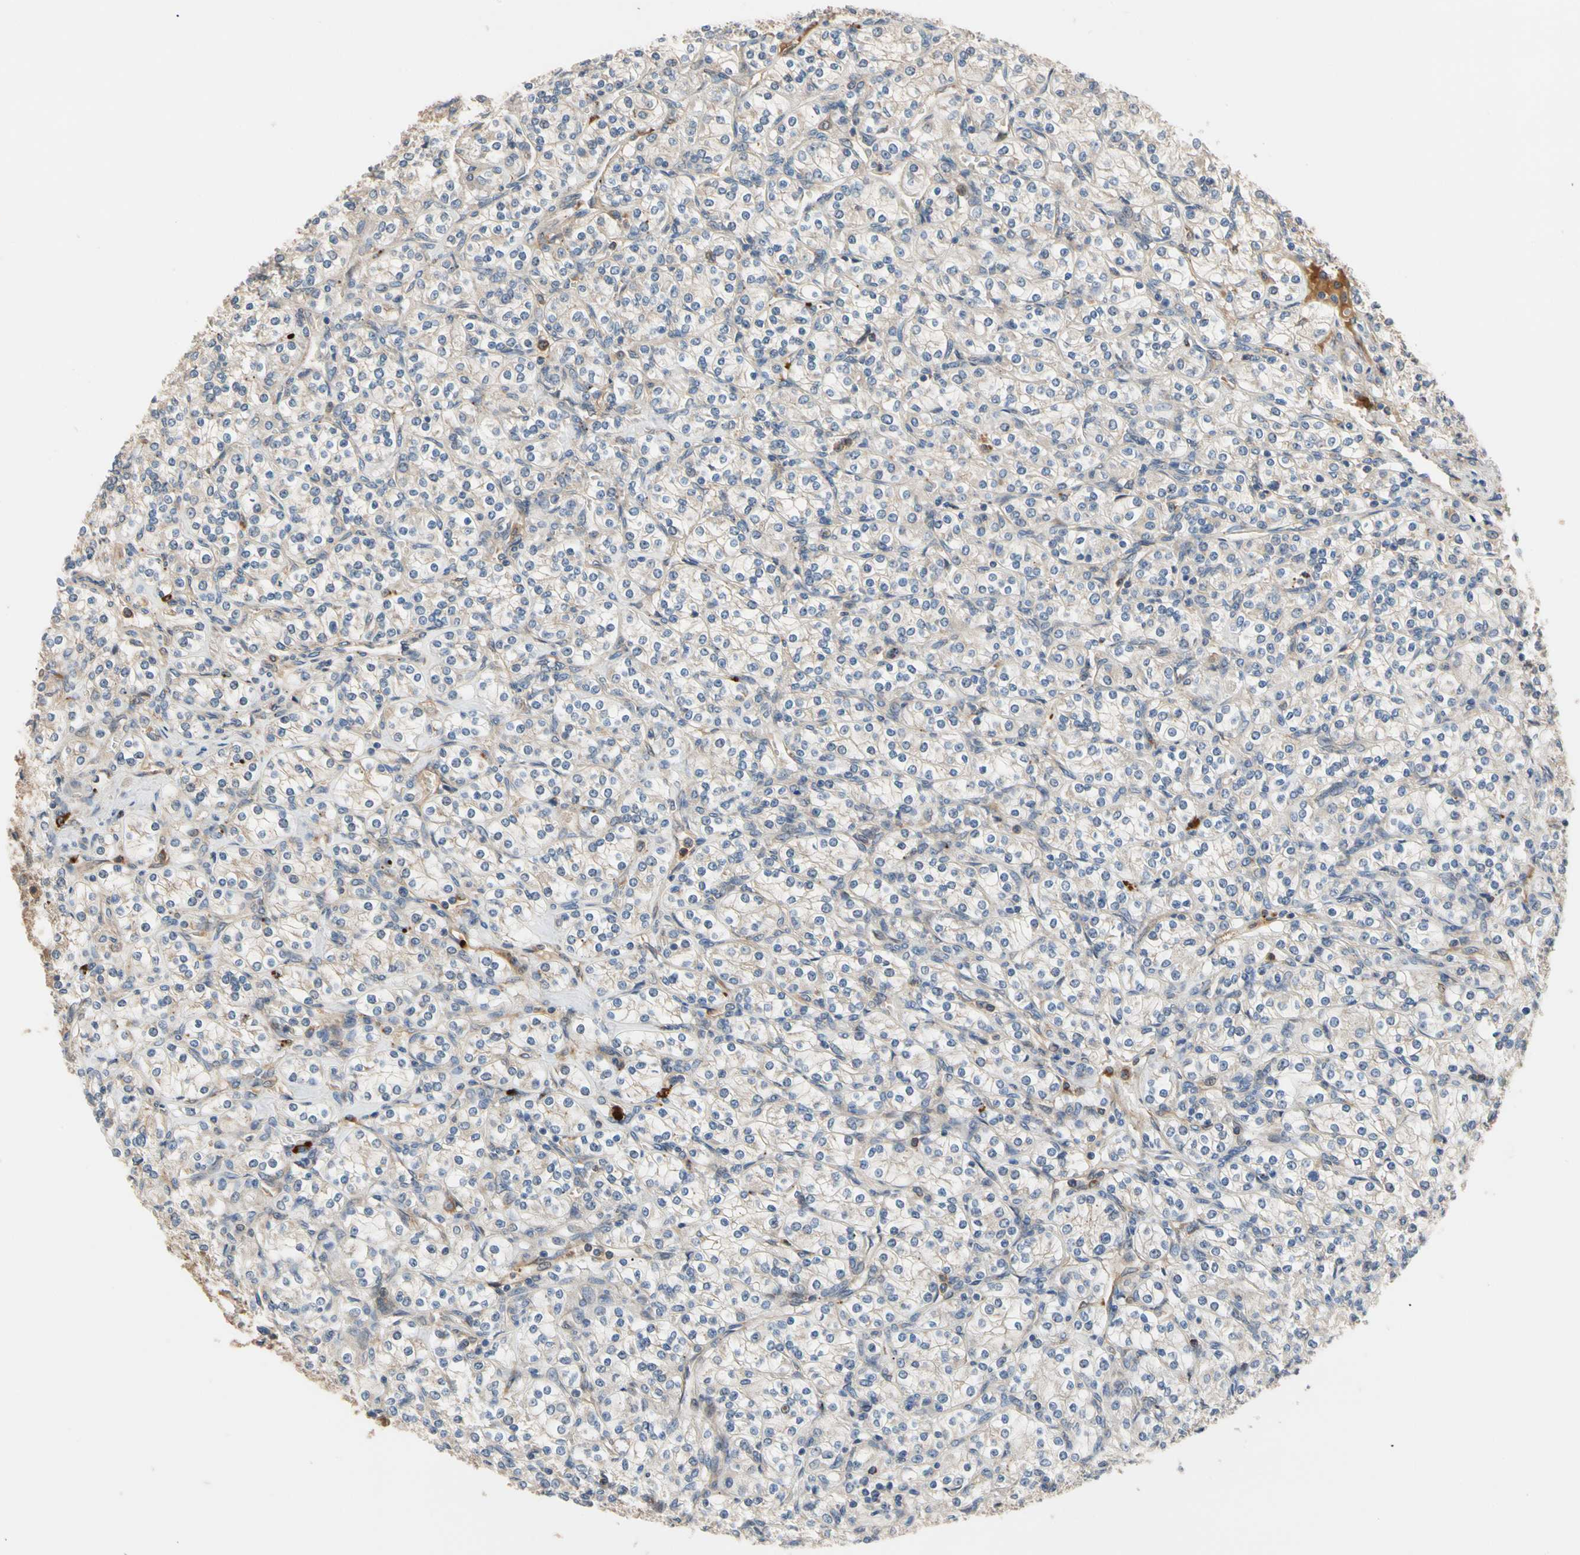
{"staining": {"intensity": "weak", "quantity": "<25%", "location": "cytoplasmic/membranous"}, "tissue": "renal cancer", "cell_type": "Tumor cells", "image_type": "cancer", "snomed": [{"axis": "morphology", "description": "Adenocarcinoma, NOS"}, {"axis": "topography", "description": "Kidney"}], "caption": "Tumor cells show no significant positivity in renal cancer.", "gene": "FGD6", "patient": {"sex": "male", "age": 77}}